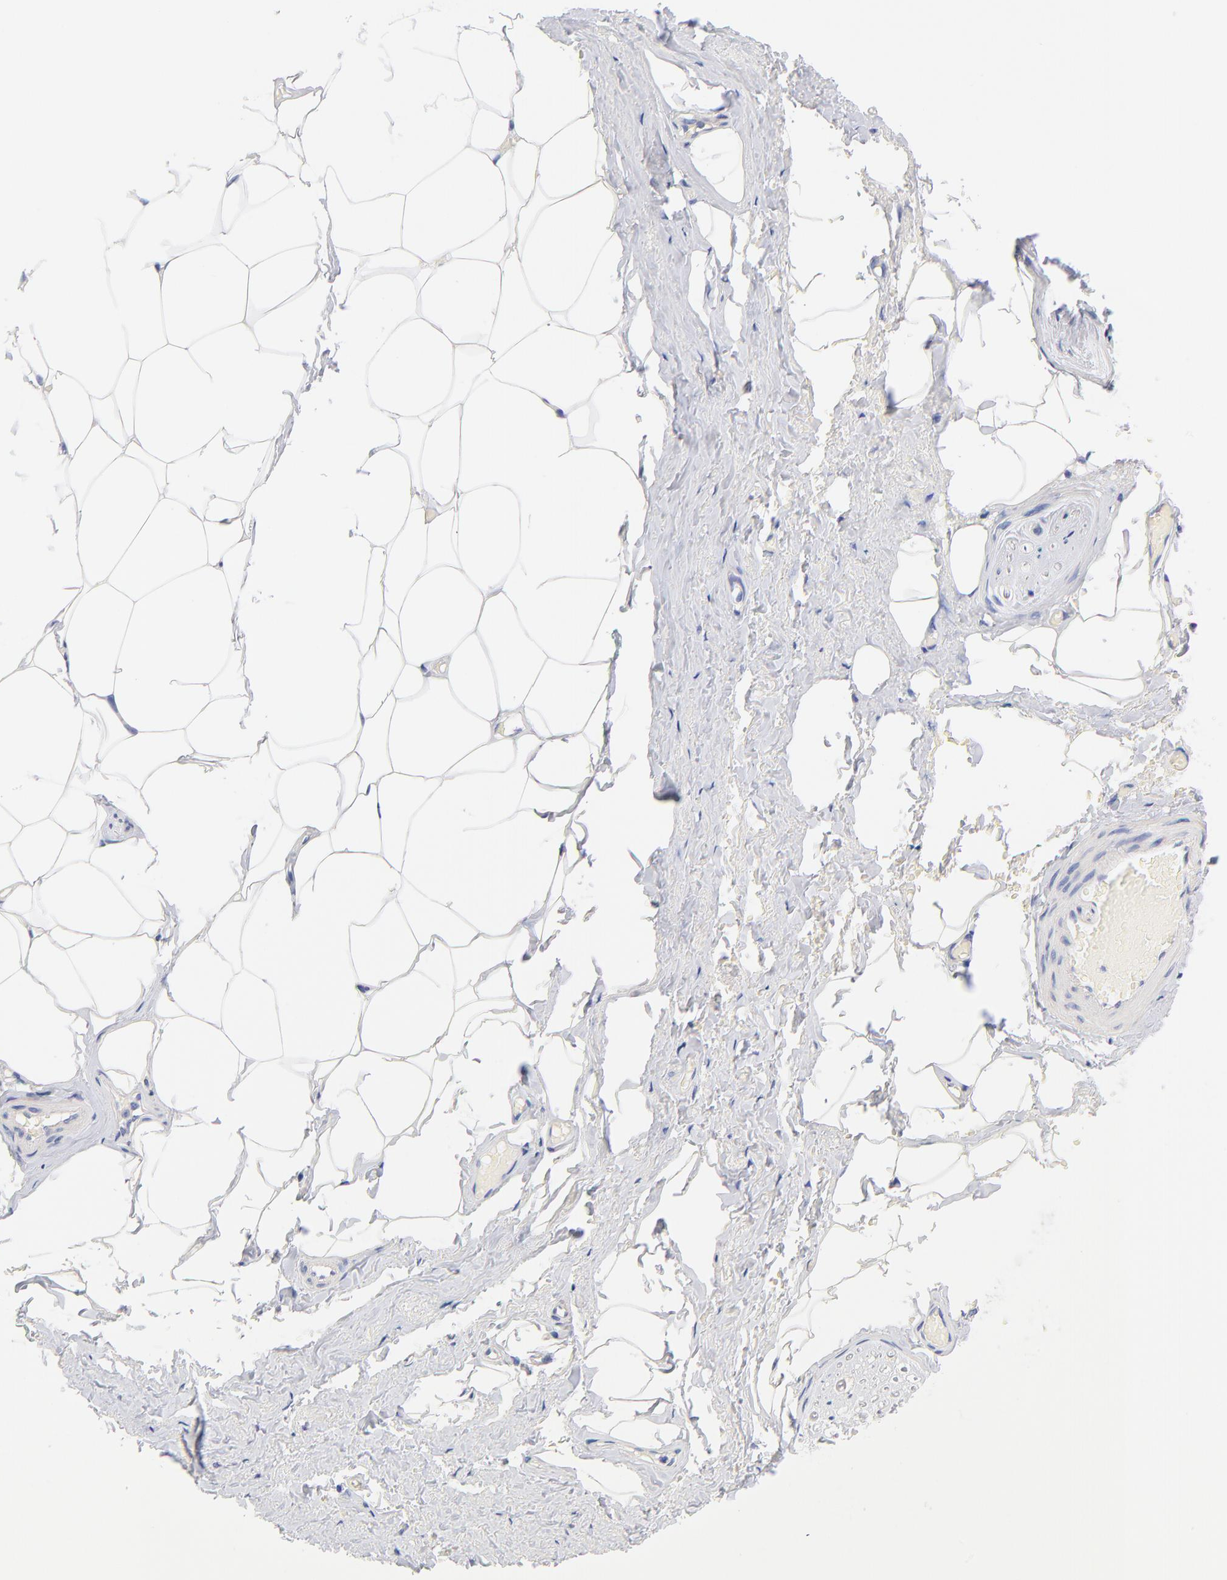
{"staining": {"intensity": "negative", "quantity": "none", "location": "none"}, "tissue": "adipose tissue", "cell_type": "Adipocytes", "image_type": "normal", "snomed": [{"axis": "morphology", "description": "Normal tissue, NOS"}, {"axis": "topography", "description": "Soft tissue"}, {"axis": "topography", "description": "Peripheral nerve tissue"}], "caption": "DAB (3,3'-diaminobenzidine) immunohistochemical staining of unremarkable human adipose tissue demonstrates no significant positivity in adipocytes.", "gene": "TNFRSF13C", "patient": {"sex": "female", "age": 68}}